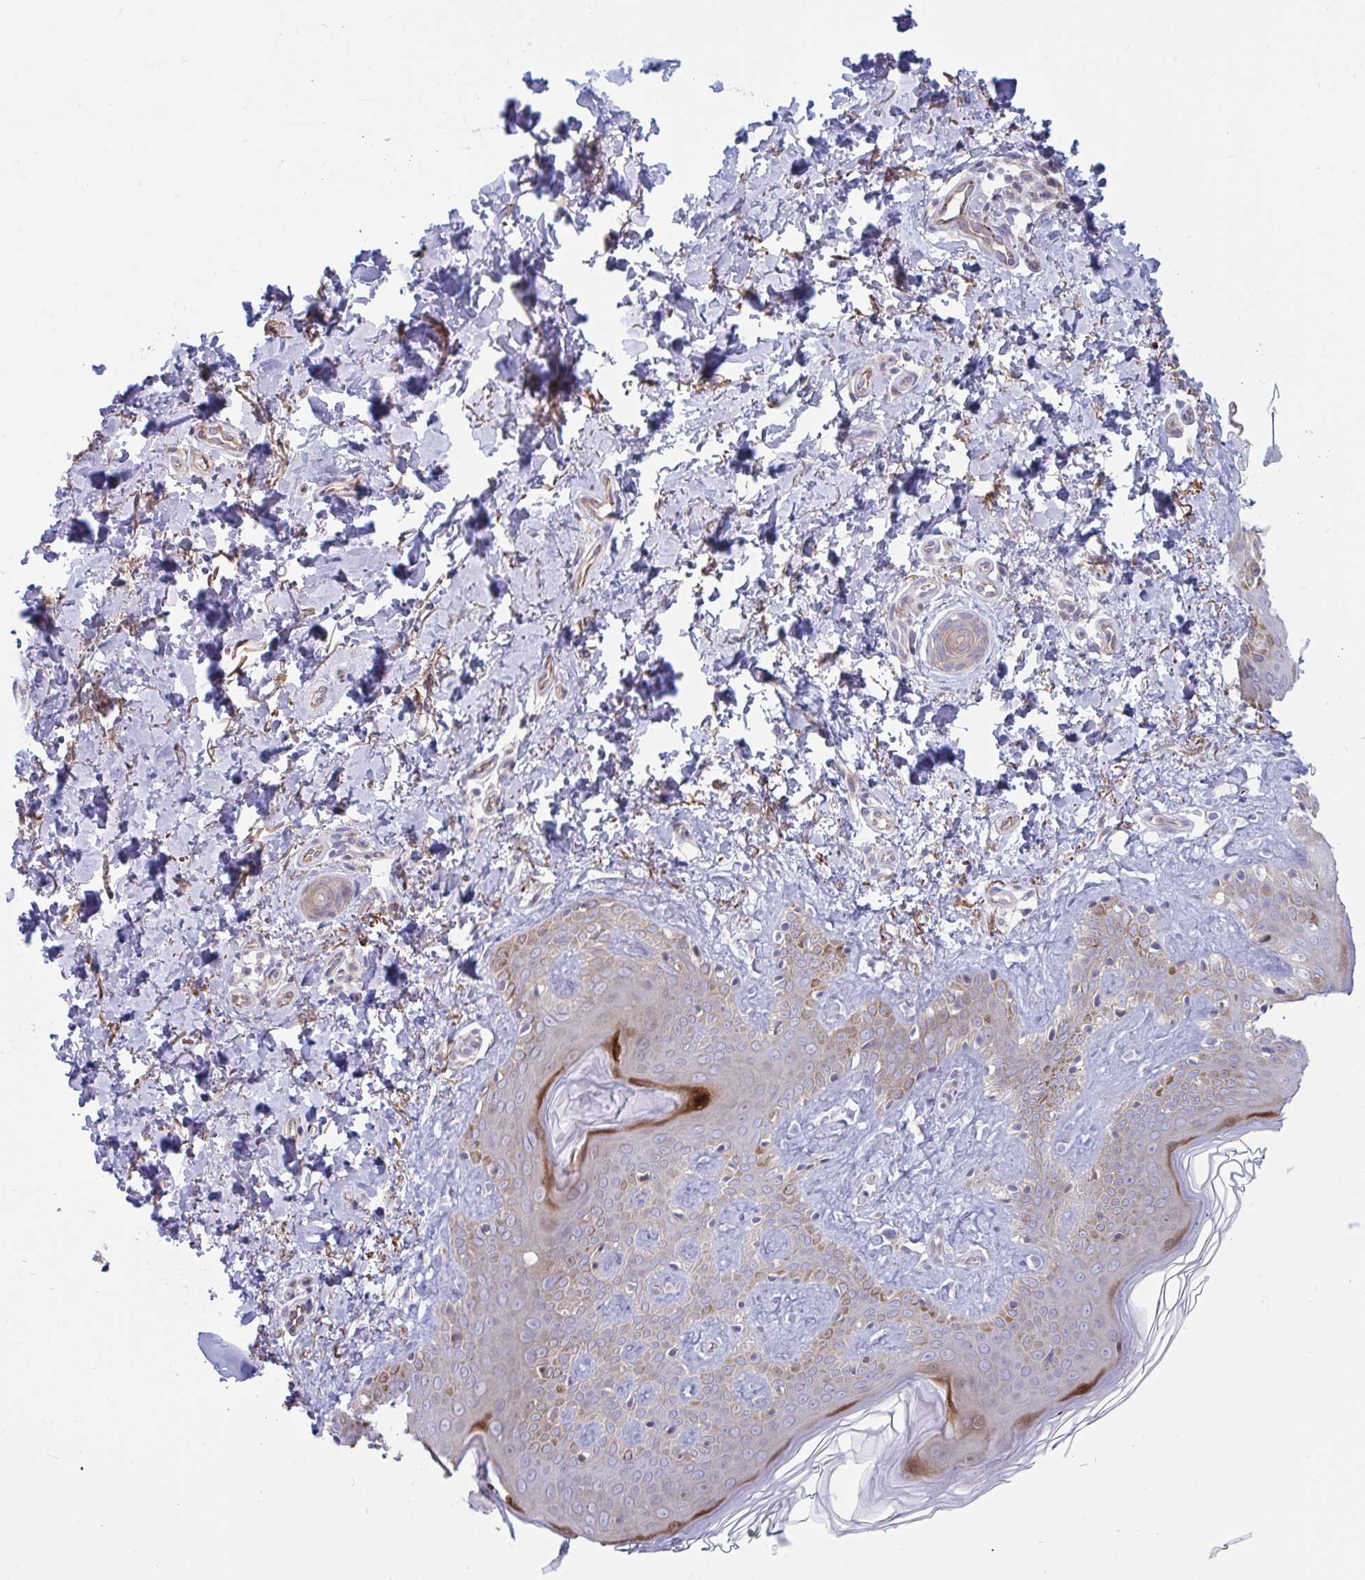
{"staining": {"intensity": "negative", "quantity": "none", "location": "none"}, "tissue": "skin", "cell_type": "Fibroblasts", "image_type": "normal", "snomed": [{"axis": "morphology", "description": "Normal tissue, NOS"}, {"axis": "topography", "description": "Skin"}, {"axis": "topography", "description": "Peripheral nerve tissue"}], "caption": "Fibroblasts are negative for brown protein staining in benign skin. The staining was performed using DAB (3,3'-diaminobenzidine) to visualize the protein expression in brown, while the nuclei were stained in blue with hematoxylin (Magnification: 20x).", "gene": "IL37", "patient": {"sex": "female", "age": 45}}